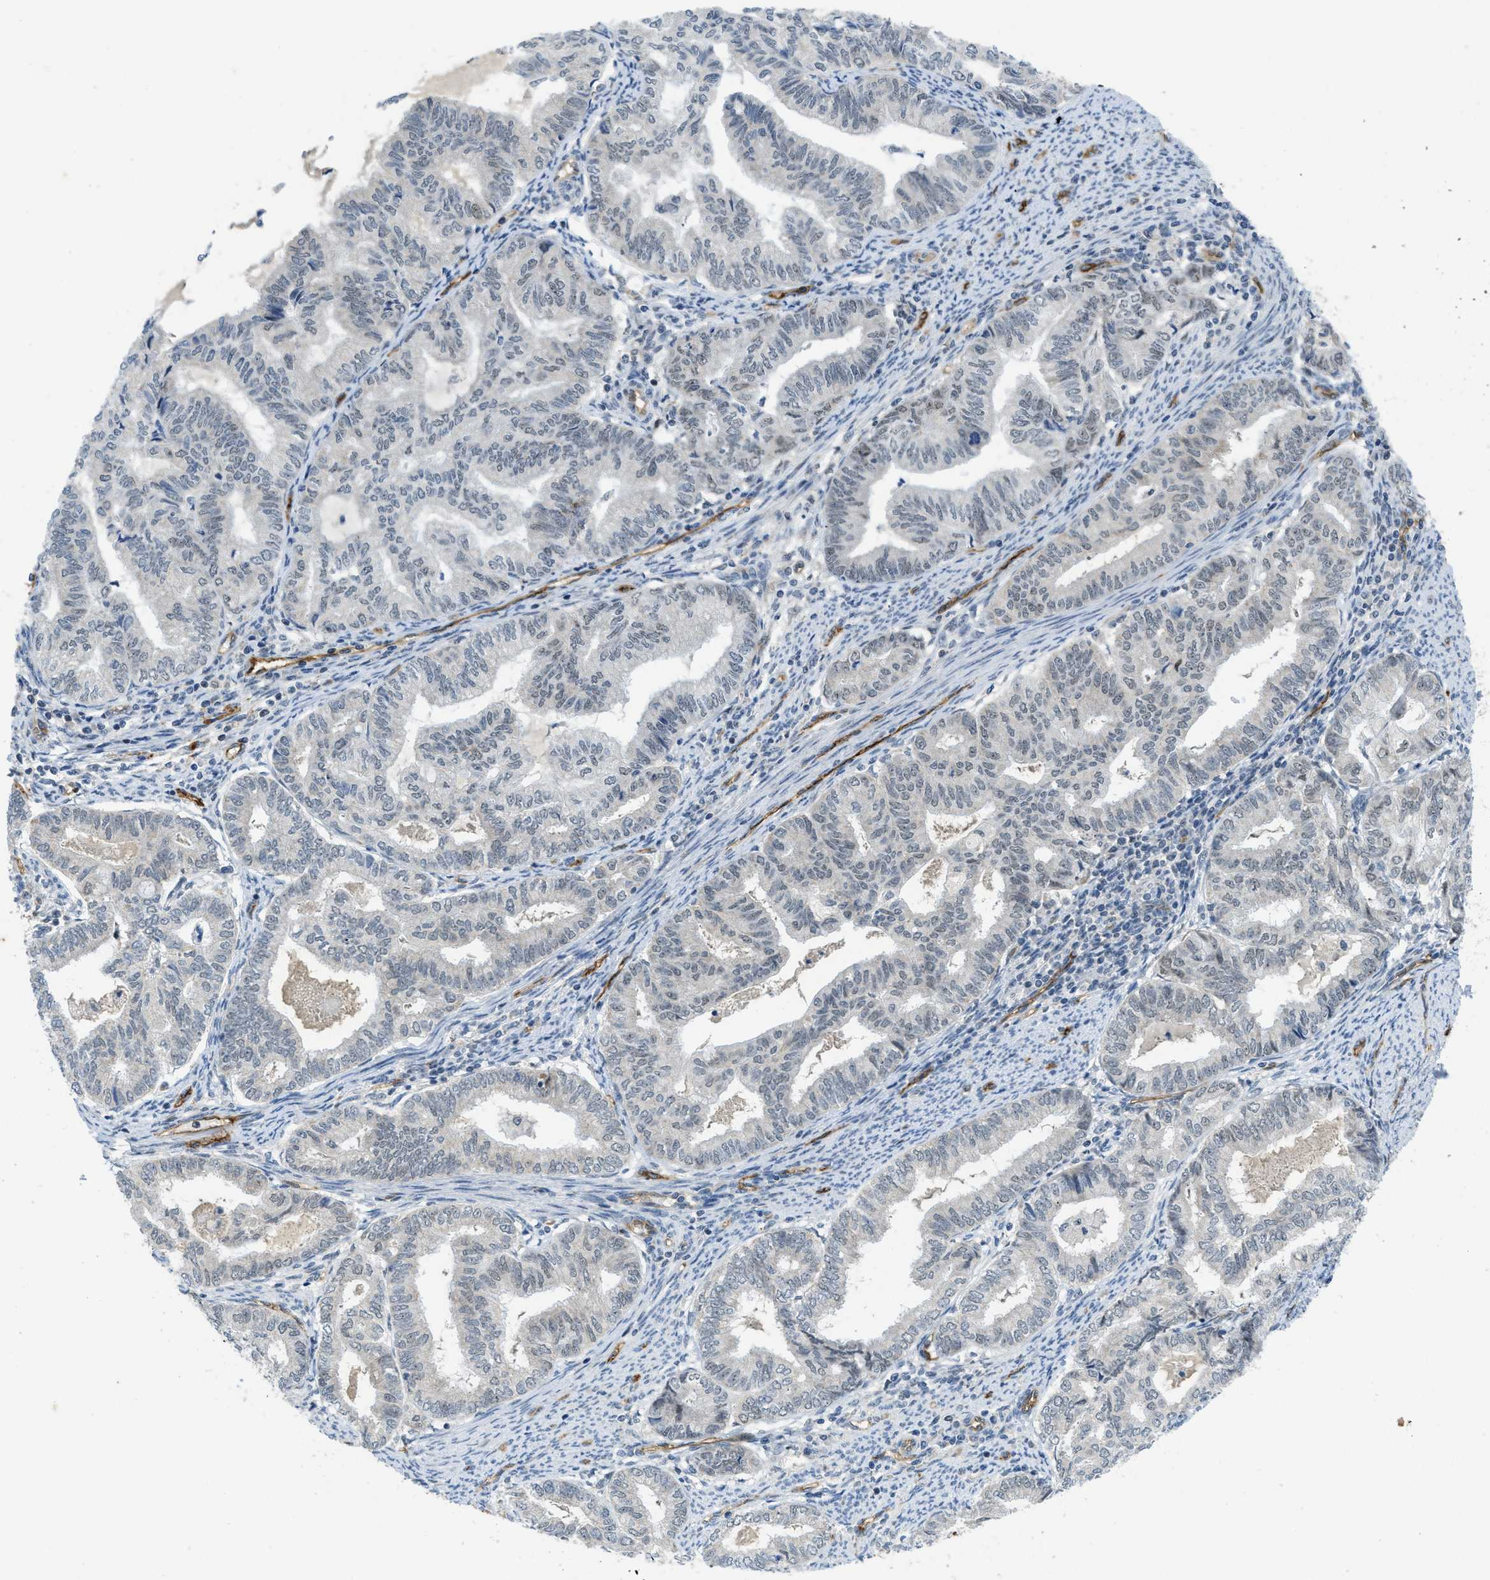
{"staining": {"intensity": "negative", "quantity": "none", "location": "none"}, "tissue": "endometrial cancer", "cell_type": "Tumor cells", "image_type": "cancer", "snomed": [{"axis": "morphology", "description": "Adenocarcinoma, NOS"}, {"axis": "topography", "description": "Endometrium"}], "caption": "Tumor cells are negative for brown protein staining in endometrial cancer.", "gene": "SLCO2A1", "patient": {"sex": "female", "age": 79}}